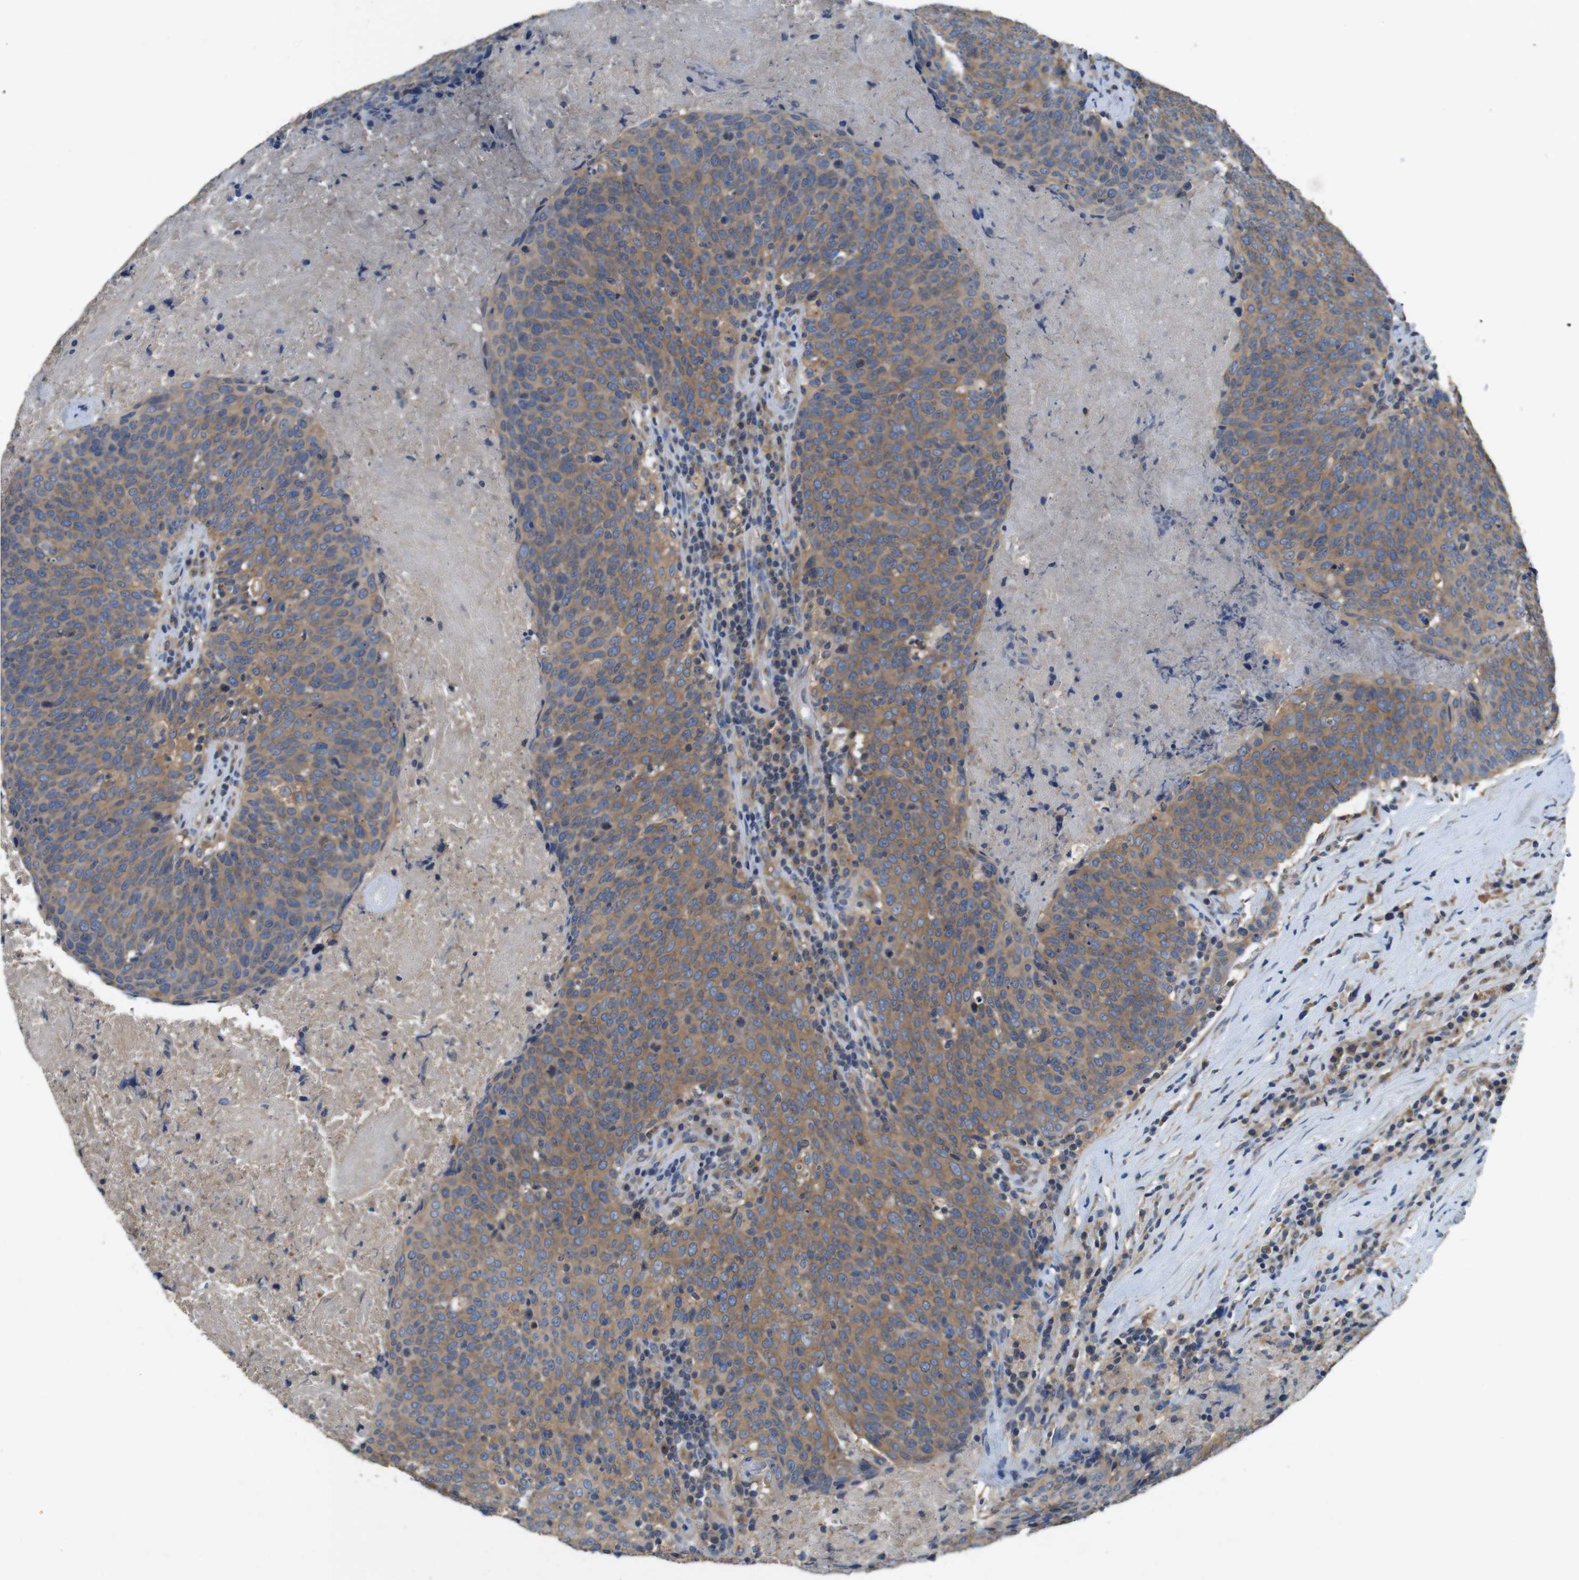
{"staining": {"intensity": "moderate", "quantity": ">75%", "location": "cytoplasmic/membranous"}, "tissue": "head and neck cancer", "cell_type": "Tumor cells", "image_type": "cancer", "snomed": [{"axis": "morphology", "description": "Squamous cell carcinoma, NOS"}, {"axis": "morphology", "description": "Squamous cell carcinoma, metastatic, NOS"}, {"axis": "topography", "description": "Lymph node"}, {"axis": "topography", "description": "Head-Neck"}], "caption": "Protein staining of head and neck cancer (metastatic squamous cell carcinoma) tissue exhibits moderate cytoplasmic/membranous expression in about >75% of tumor cells.", "gene": "DCTN1", "patient": {"sex": "male", "age": 62}}